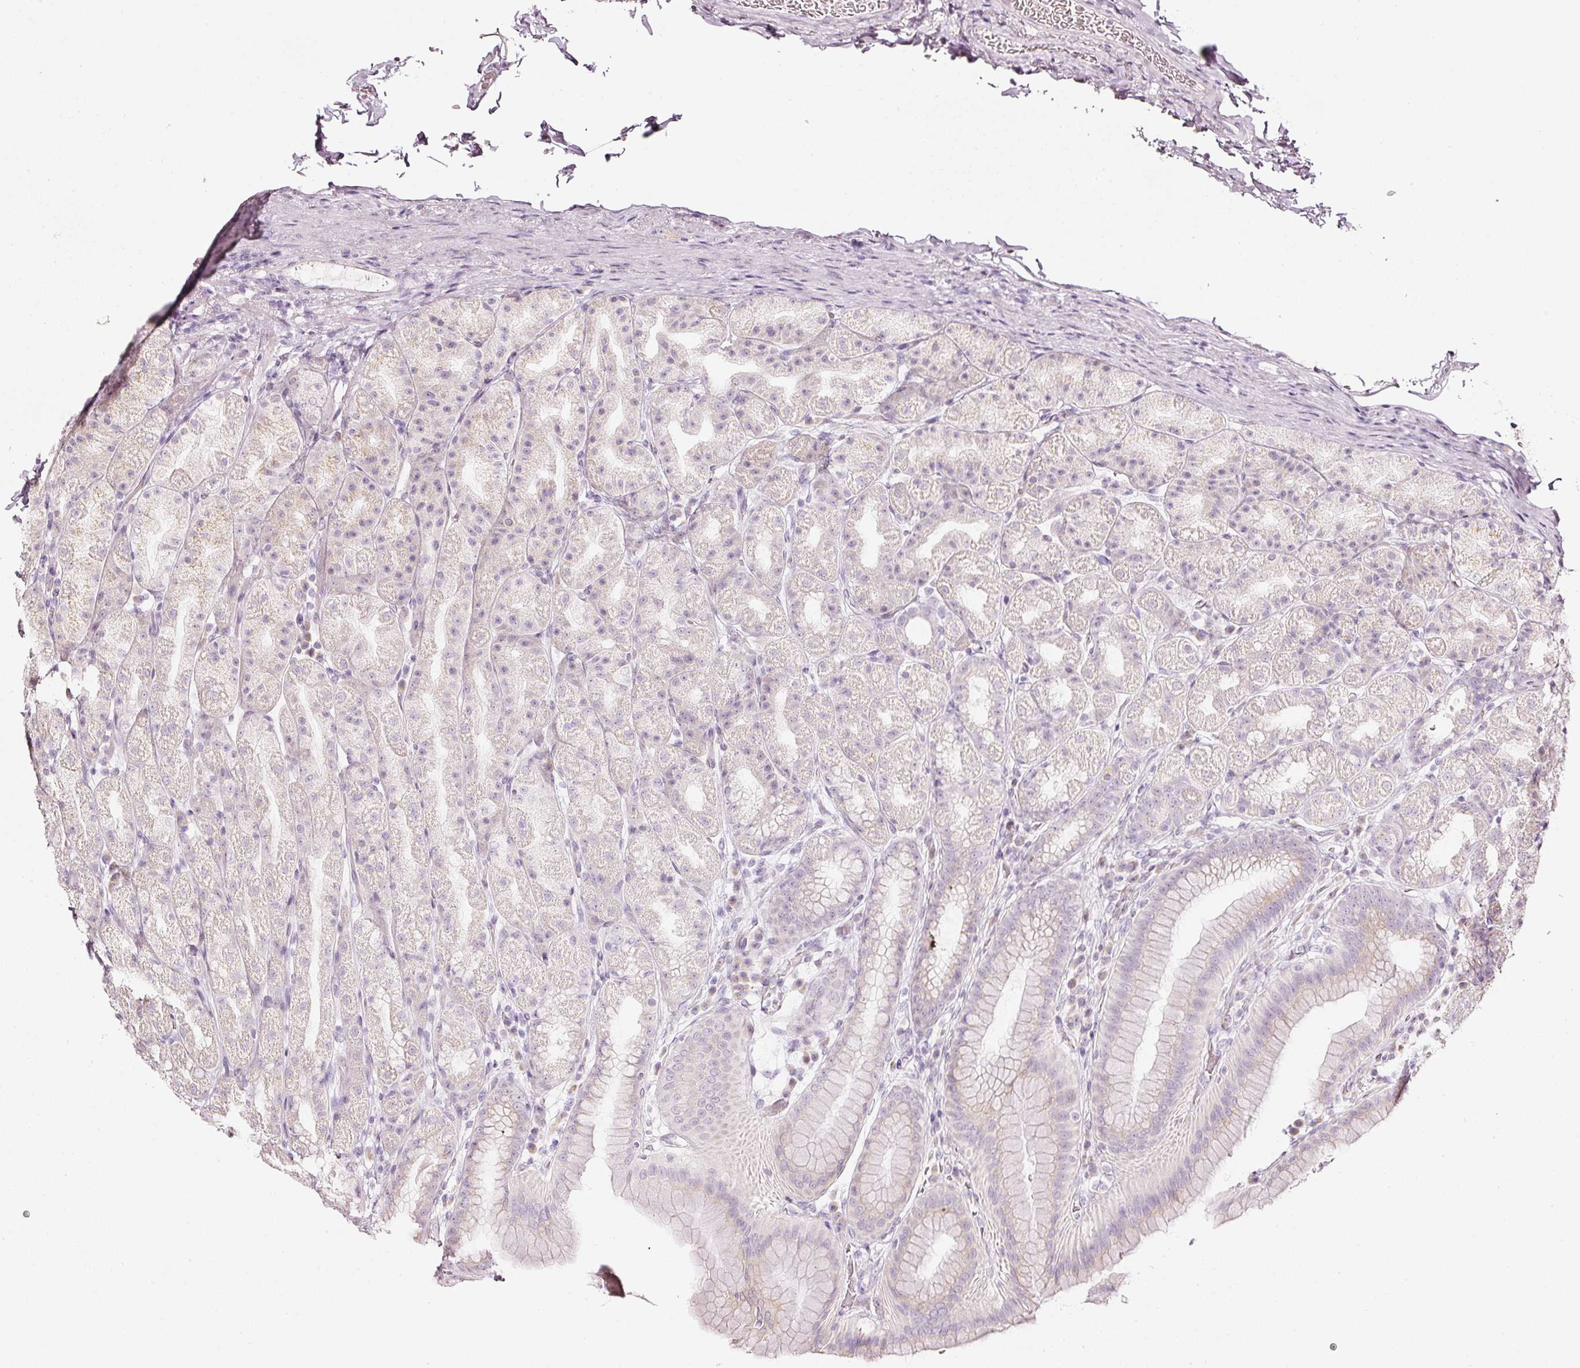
{"staining": {"intensity": "weak", "quantity": "25%-75%", "location": "cytoplasmic/membranous"}, "tissue": "stomach", "cell_type": "Glandular cells", "image_type": "normal", "snomed": [{"axis": "morphology", "description": "Normal tissue, NOS"}, {"axis": "topography", "description": "Stomach, upper"}, {"axis": "topography", "description": "Stomach"}], "caption": "Weak cytoplasmic/membranous protein expression is seen in about 25%-75% of glandular cells in stomach.", "gene": "SDF4", "patient": {"sex": "male", "age": 68}}